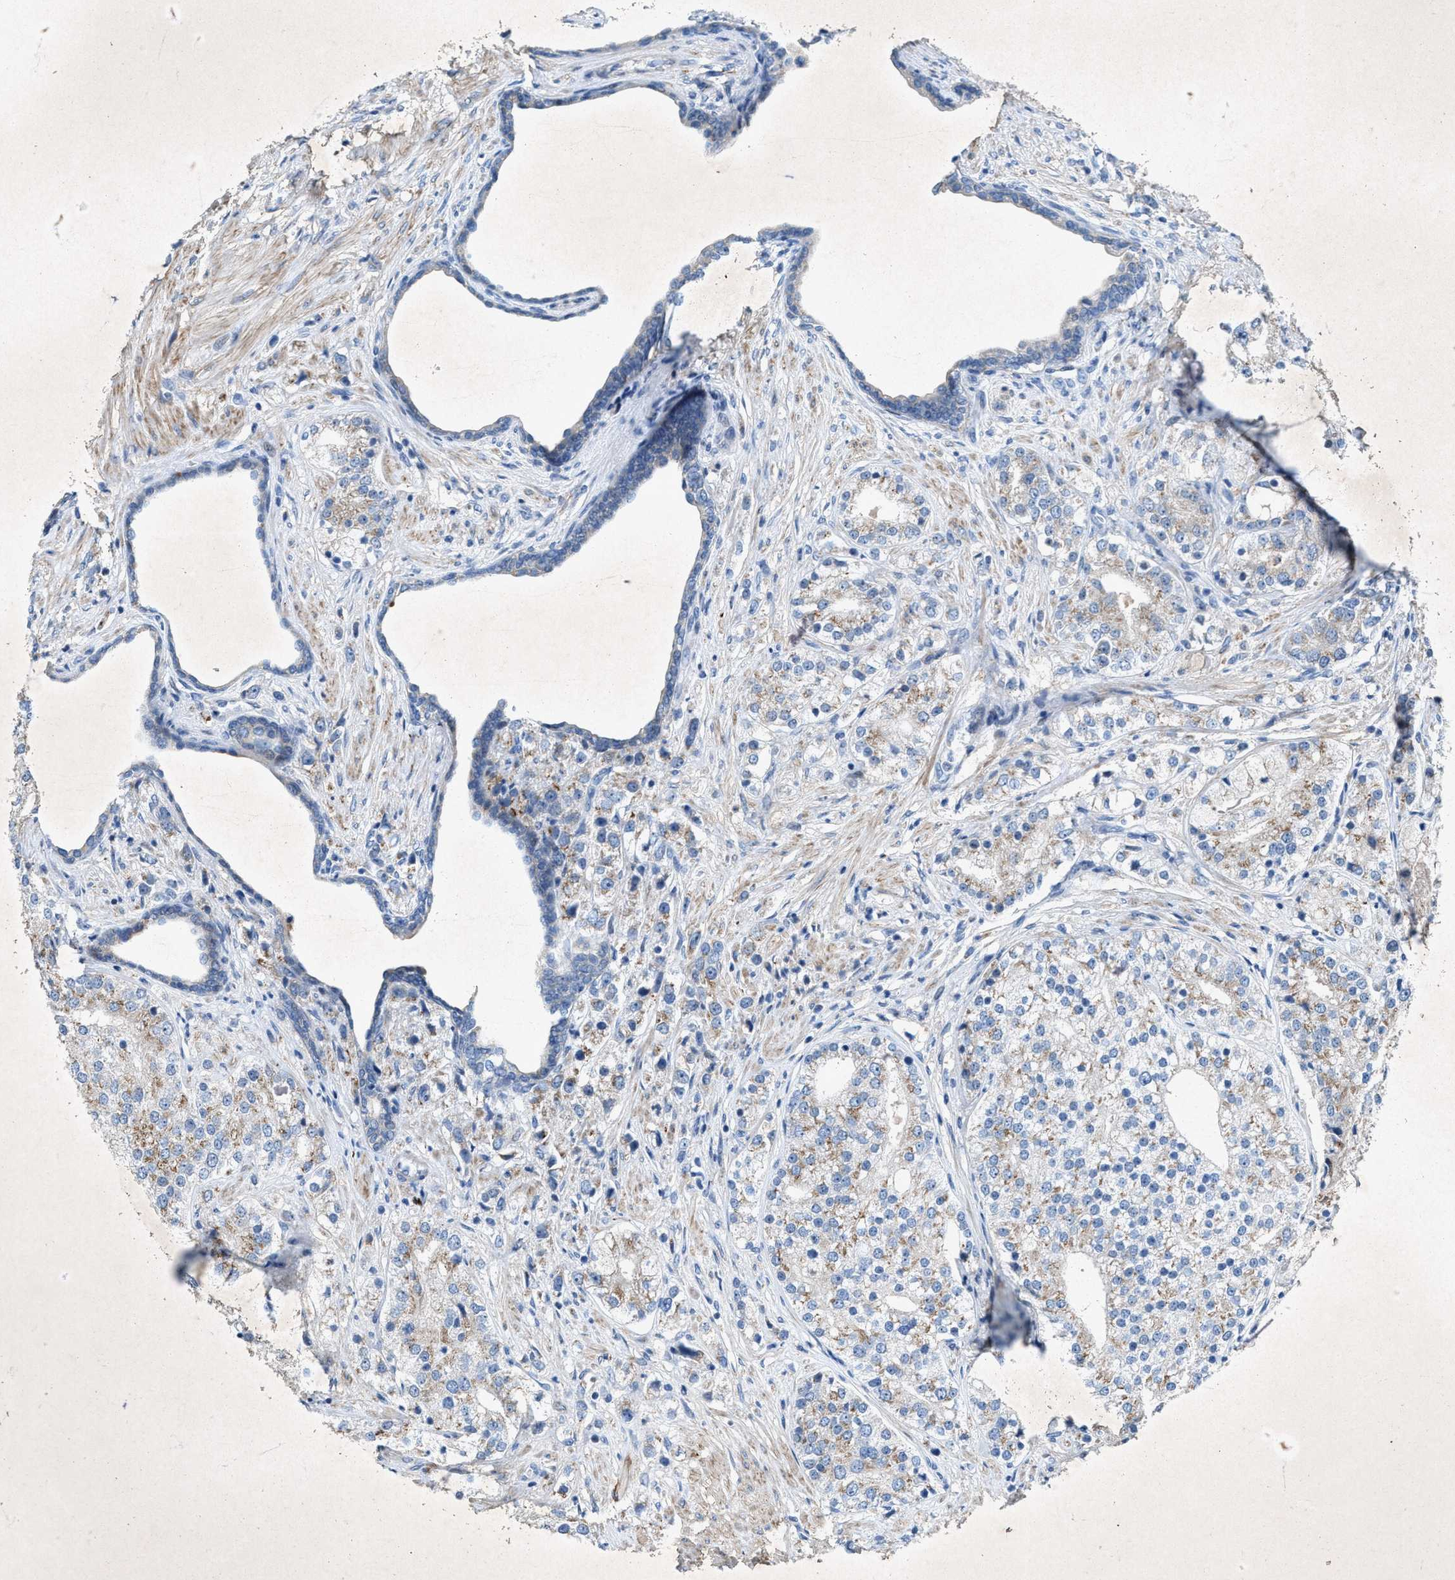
{"staining": {"intensity": "weak", "quantity": "25%-75%", "location": "cytoplasmic/membranous"}, "tissue": "prostate cancer", "cell_type": "Tumor cells", "image_type": "cancer", "snomed": [{"axis": "morphology", "description": "Adenocarcinoma, High grade"}, {"axis": "topography", "description": "Prostate"}], "caption": "IHC of prostate adenocarcinoma (high-grade) reveals low levels of weak cytoplasmic/membranous positivity in approximately 25%-75% of tumor cells.", "gene": "URGCP", "patient": {"sex": "male", "age": 50}}